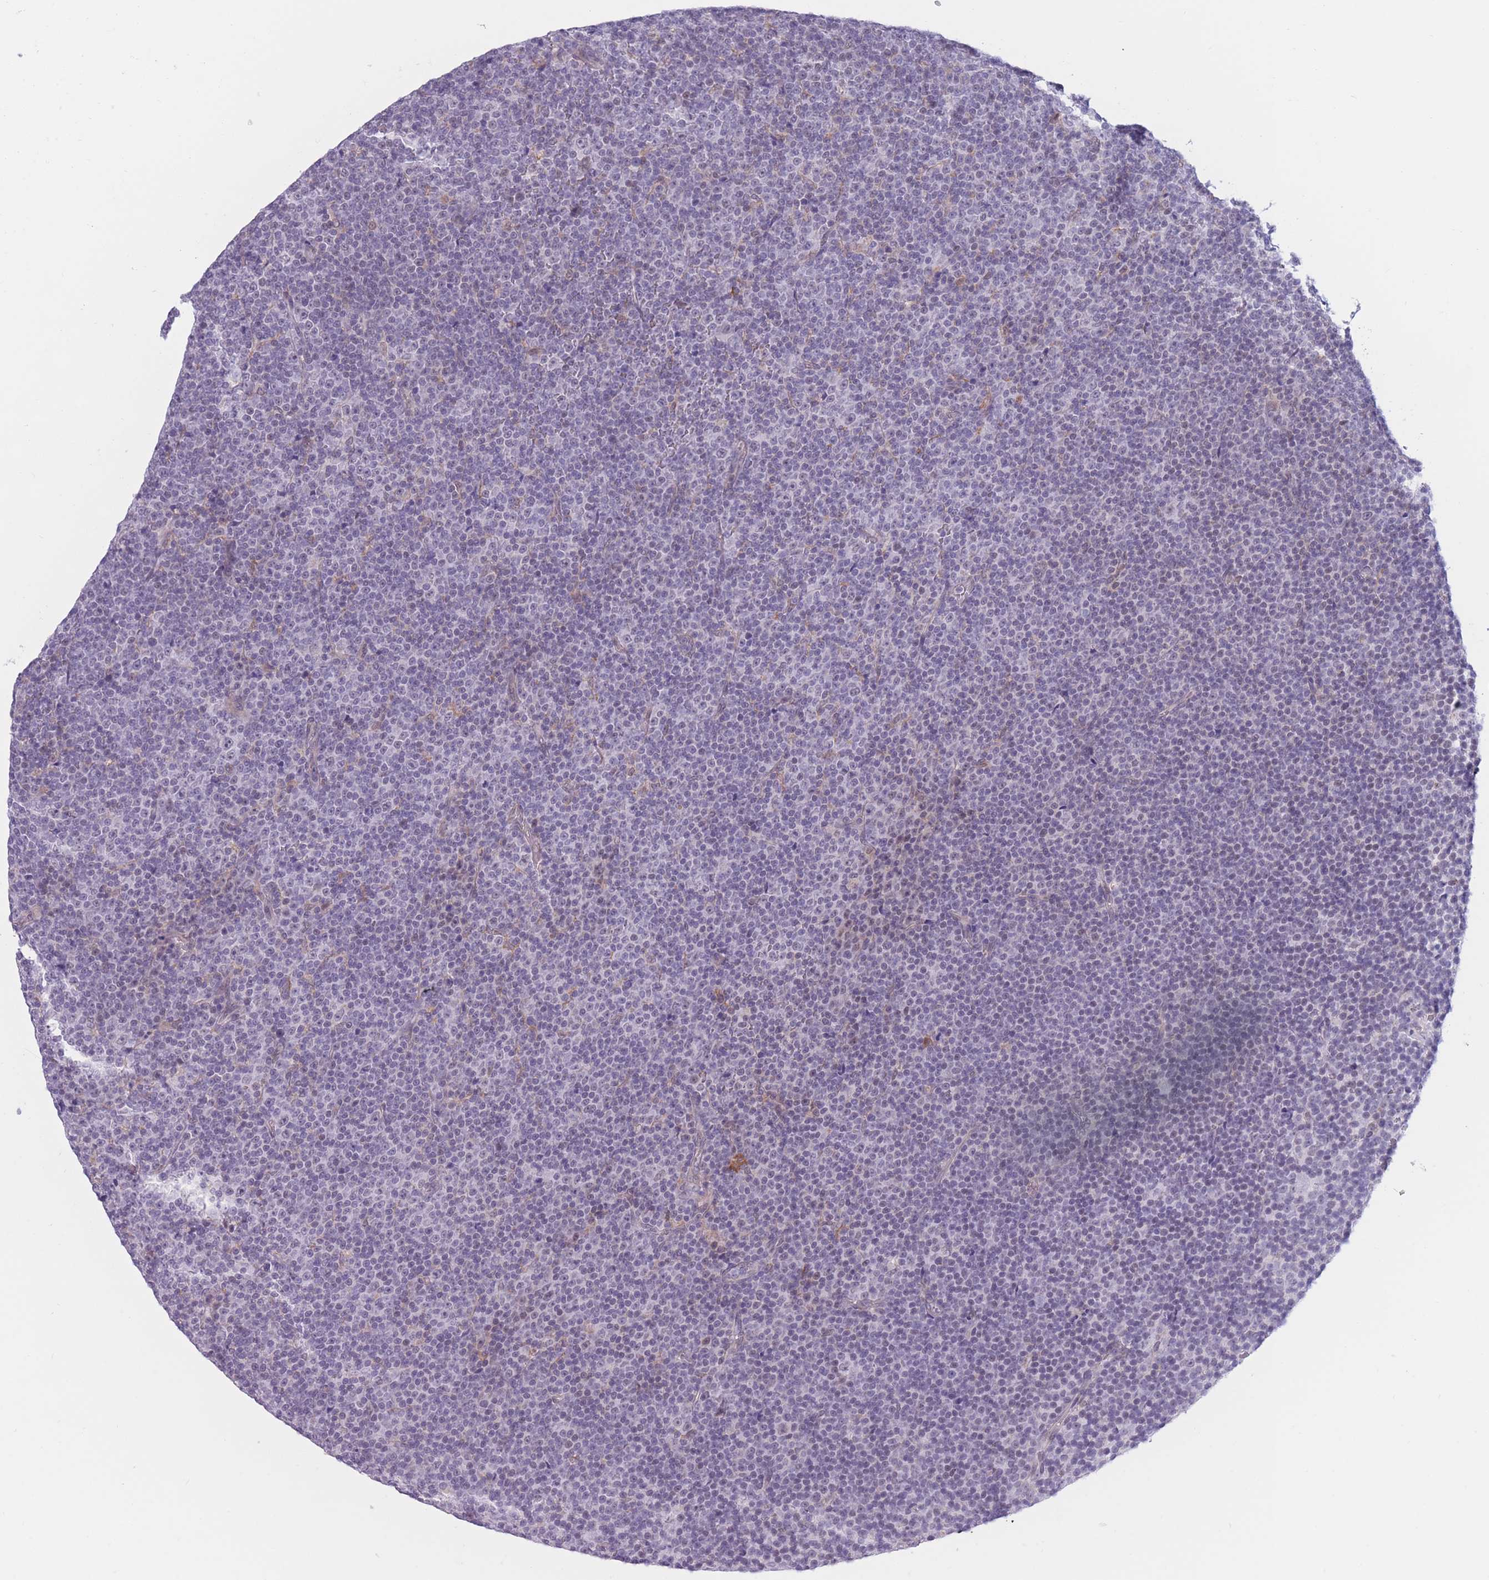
{"staining": {"intensity": "negative", "quantity": "none", "location": "none"}, "tissue": "lymphoma", "cell_type": "Tumor cells", "image_type": "cancer", "snomed": [{"axis": "morphology", "description": "Malignant lymphoma, non-Hodgkin's type, Low grade"}, {"axis": "topography", "description": "Lymph node"}], "caption": "High power microscopy micrograph of an IHC histopathology image of low-grade malignant lymphoma, non-Hodgkin's type, revealing no significant positivity in tumor cells.", "gene": "PODXL", "patient": {"sex": "female", "age": 67}}